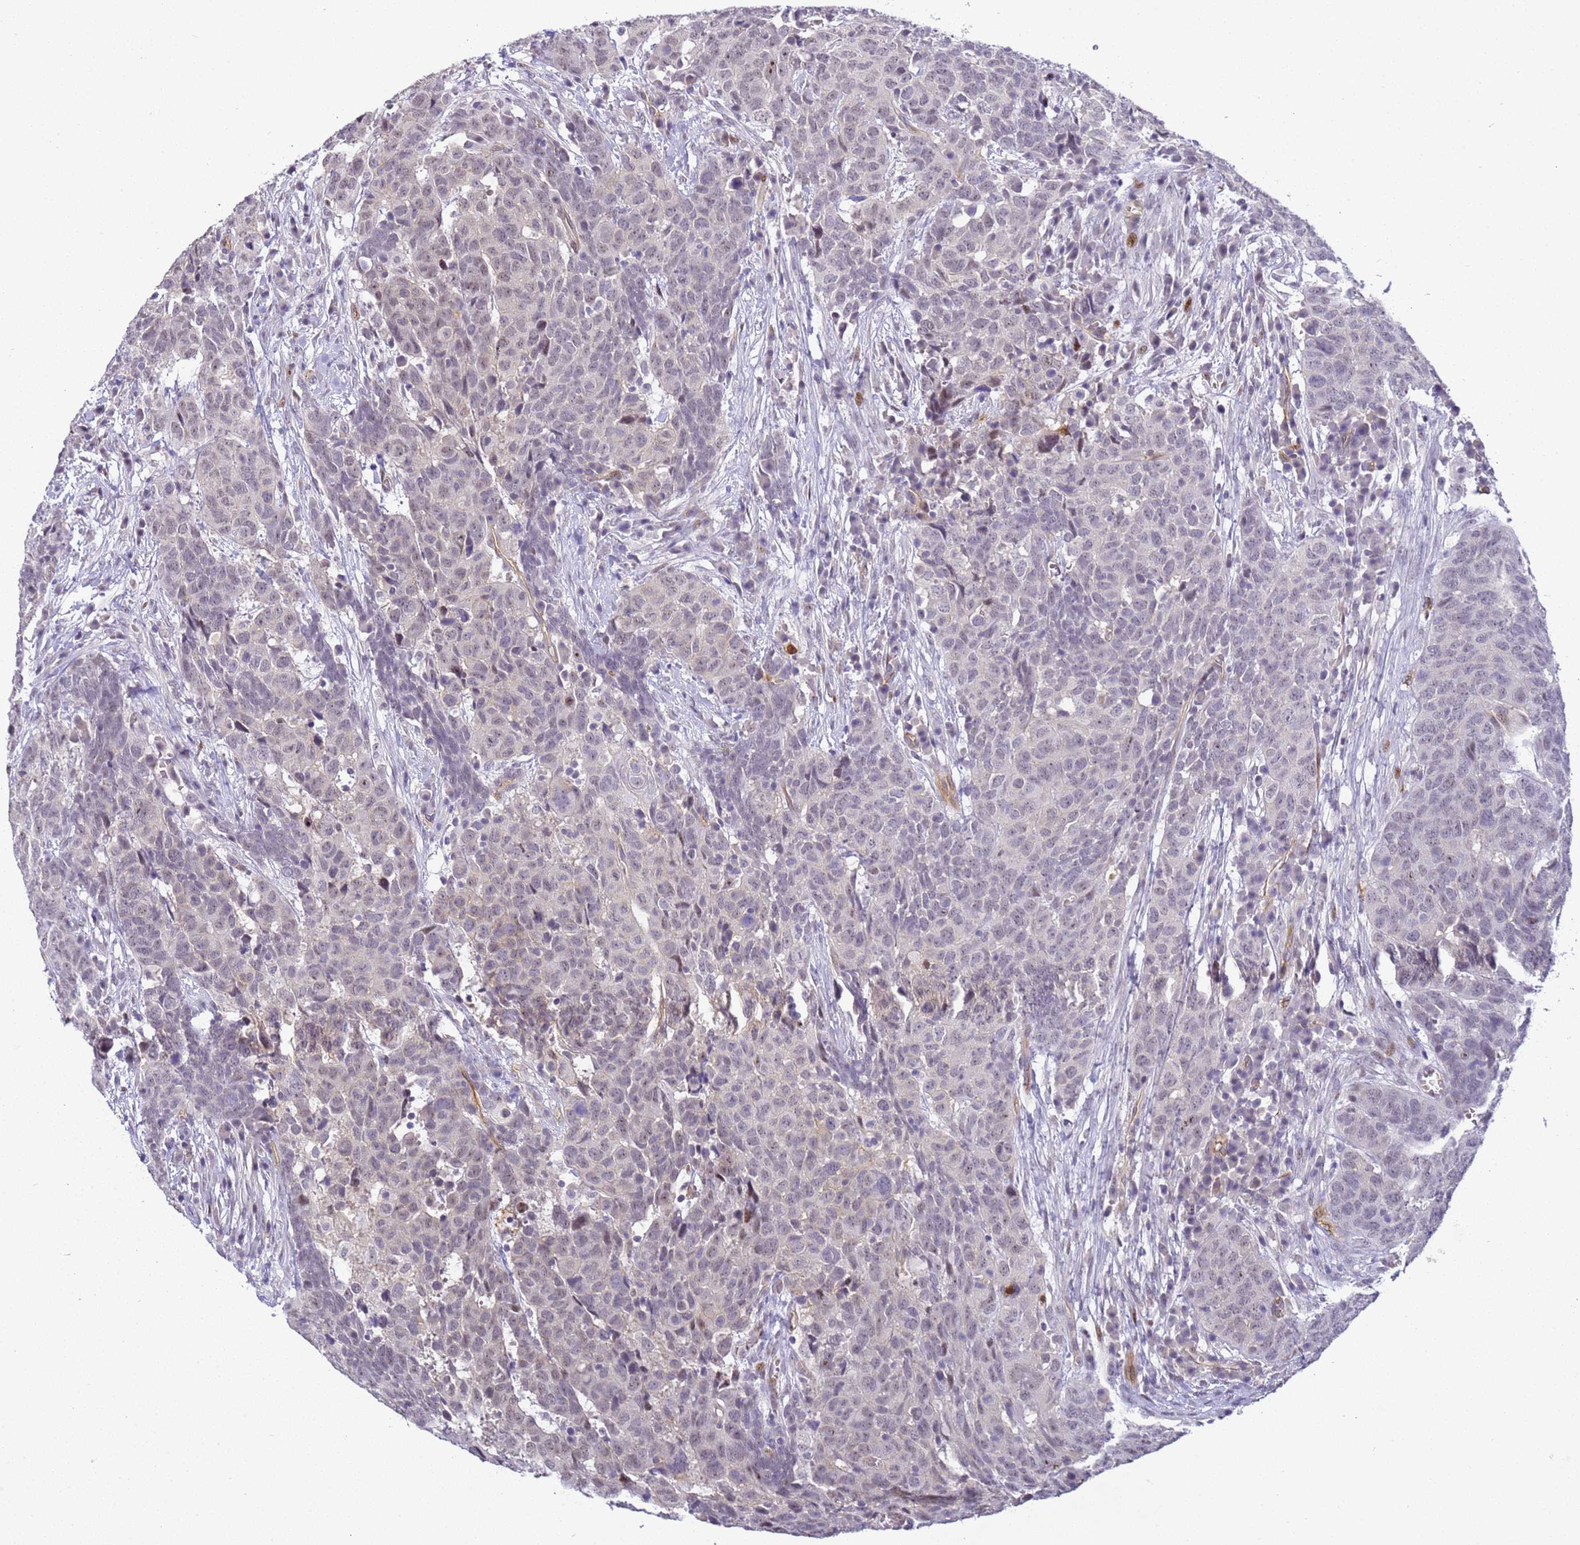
{"staining": {"intensity": "negative", "quantity": "none", "location": "none"}, "tissue": "head and neck cancer", "cell_type": "Tumor cells", "image_type": "cancer", "snomed": [{"axis": "morphology", "description": "Squamous cell carcinoma, NOS"}, {"axis": "topography", "description": "Head-Neck"}], "caption": "Tumor cells are negative for brown protein staining in head and neck cancer (squamous cell carcinoma).", "gene": "GON4L", "patient": {"sex": "male", "age": 66}}